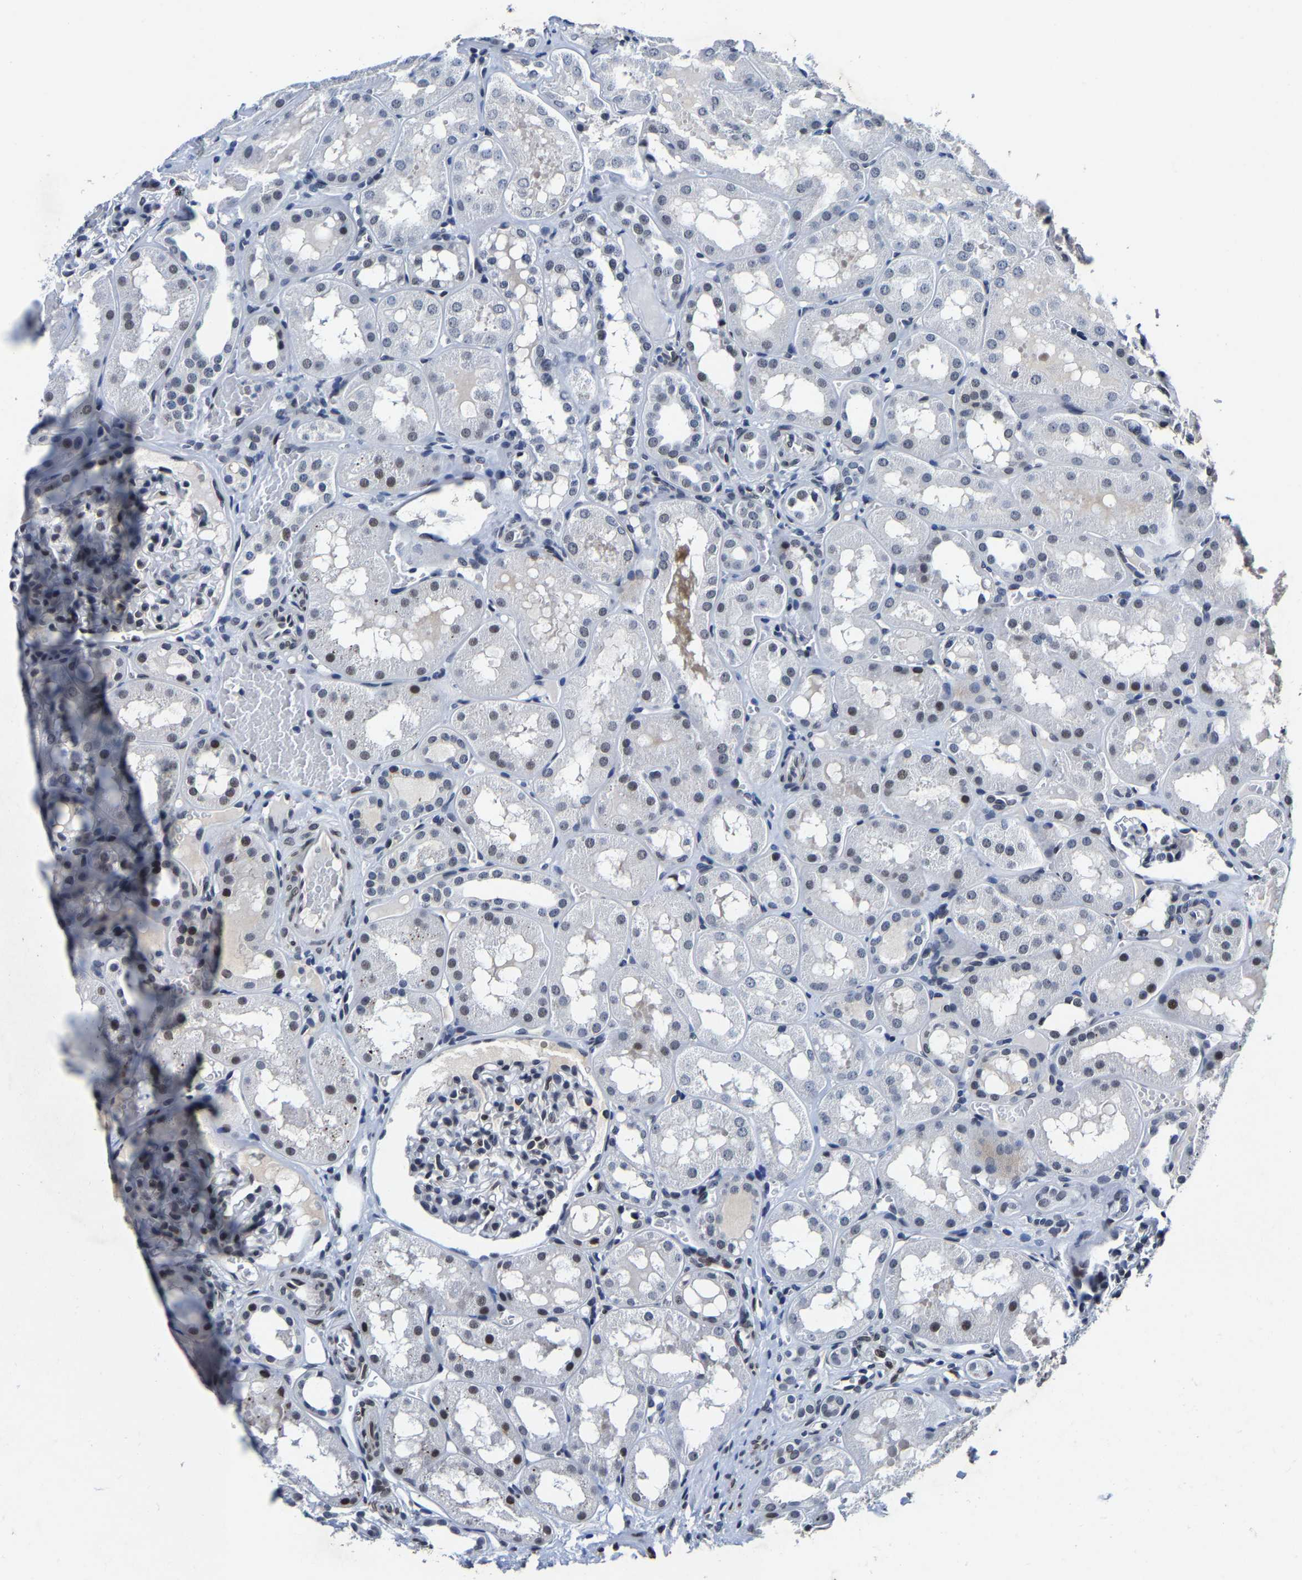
{"staining": {"intensity": "weak", "quantity": "<25%", "location": "nuclear"}, "tissue": "kidney", "cell_type": "Cells in glomeruli", "image_type": "normal", "snomed": [{"axis": "morphology", "description": "Normal tissue, NOS"}, {"axis": "topography", "description": "Kidney"}, {"axis": "topography", "description": "Urinary bladder"}], "caption": "This photomicrograph is of unremarkable kidney stained with immunohistochemistry (IHC) to label a protein in brown with the nuclei are counter-stained blue. There is no expression in cells in glomeruli.", "gene": "UBN2", "patient": {"sex": "male", "age": 16}}